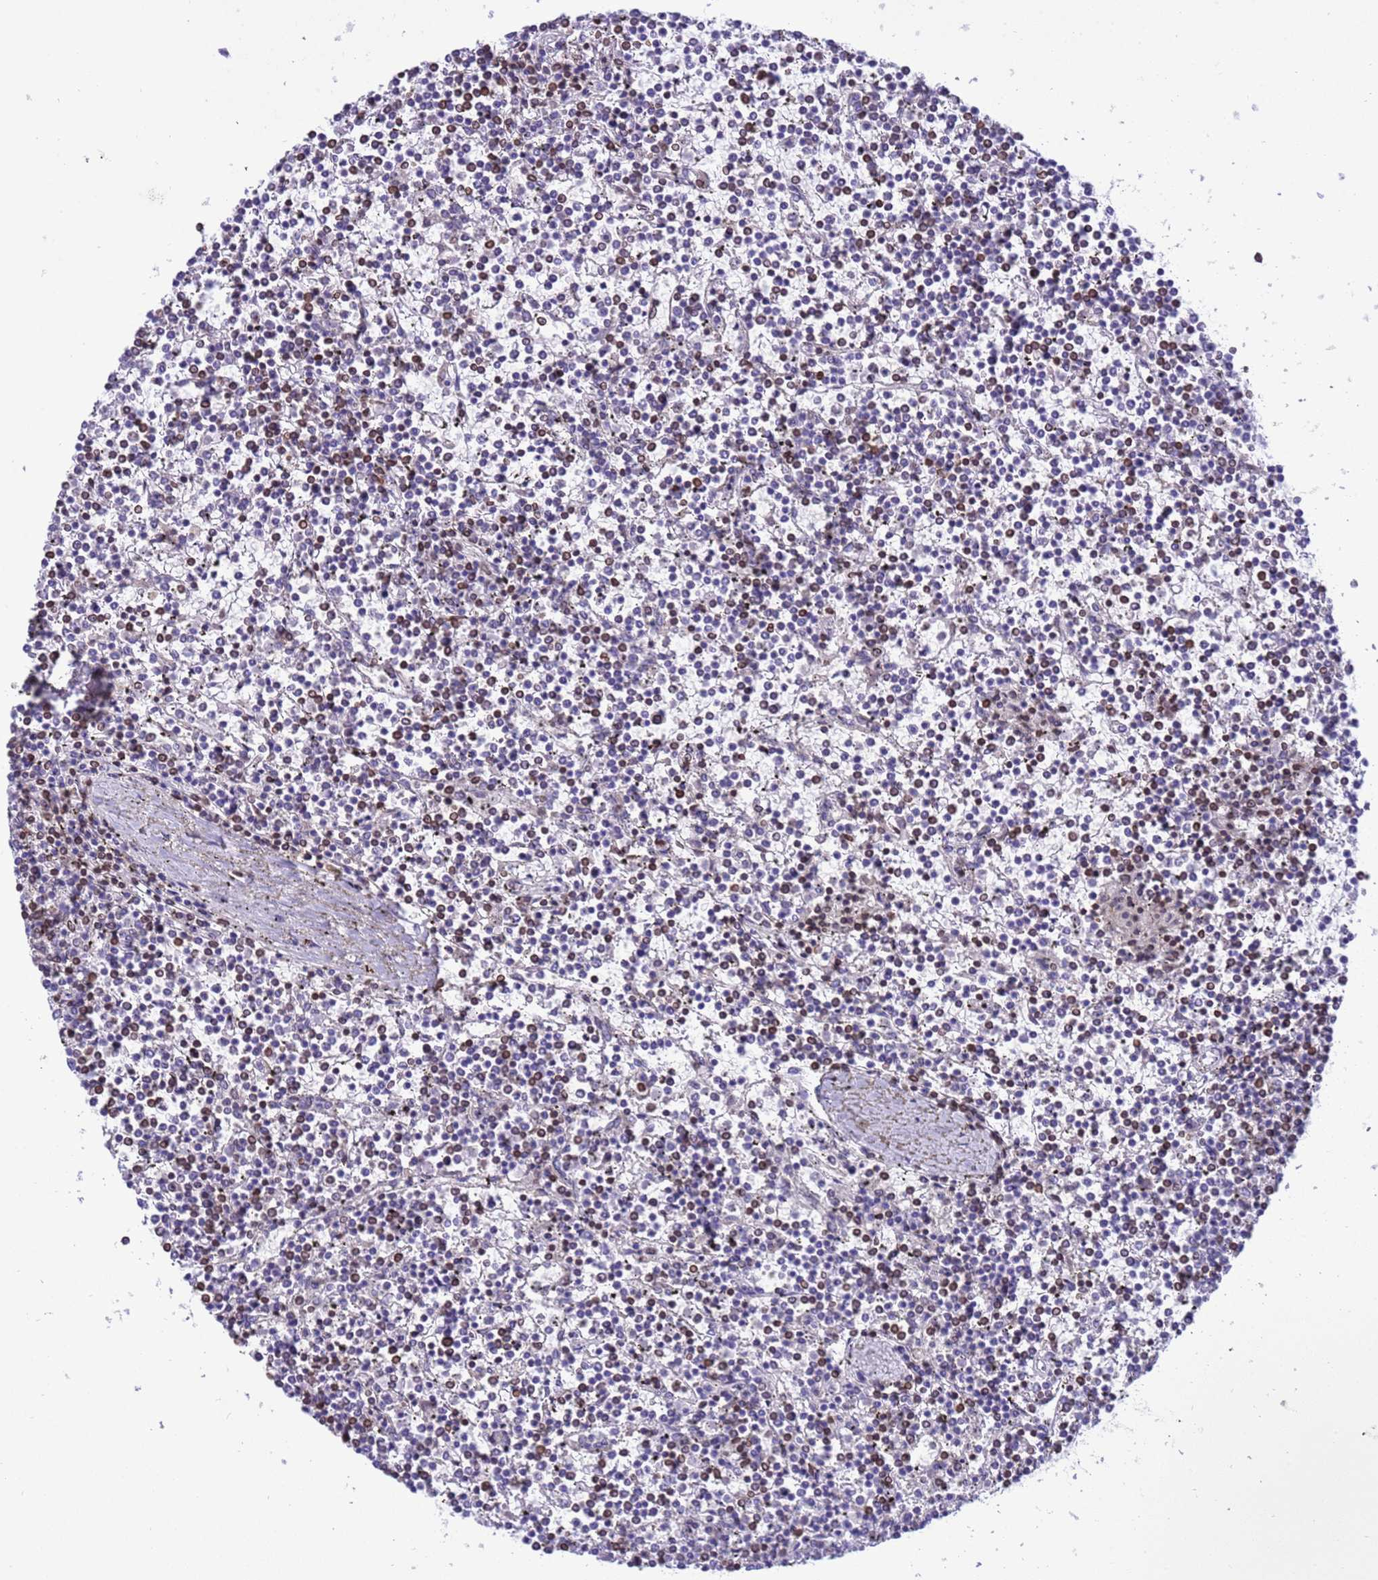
{"staining": {"intensity": "moderate", "quantity": "25%-75%", "location": "cytoplasmic/membranous,nuclear"}, "tissue": "lymphoma", "cell_type": "Tumor cells", "image_type": "cancer", "snomed": [{"axis": "morphology", "description": "Malignant lymphoma, non-Hodgkin's type, Low grade"}, {"axis": "topography", "description": "Spleen"}], "caption": "A brown stain labels moderate cytoplasmic/membranous and nuclear staining of a protein in human low-grade malignant lymphoma, non-Hodgkin's type tumor cells.", "gene": "DHX37", "patient": {"sex": "female", "age": 19}}